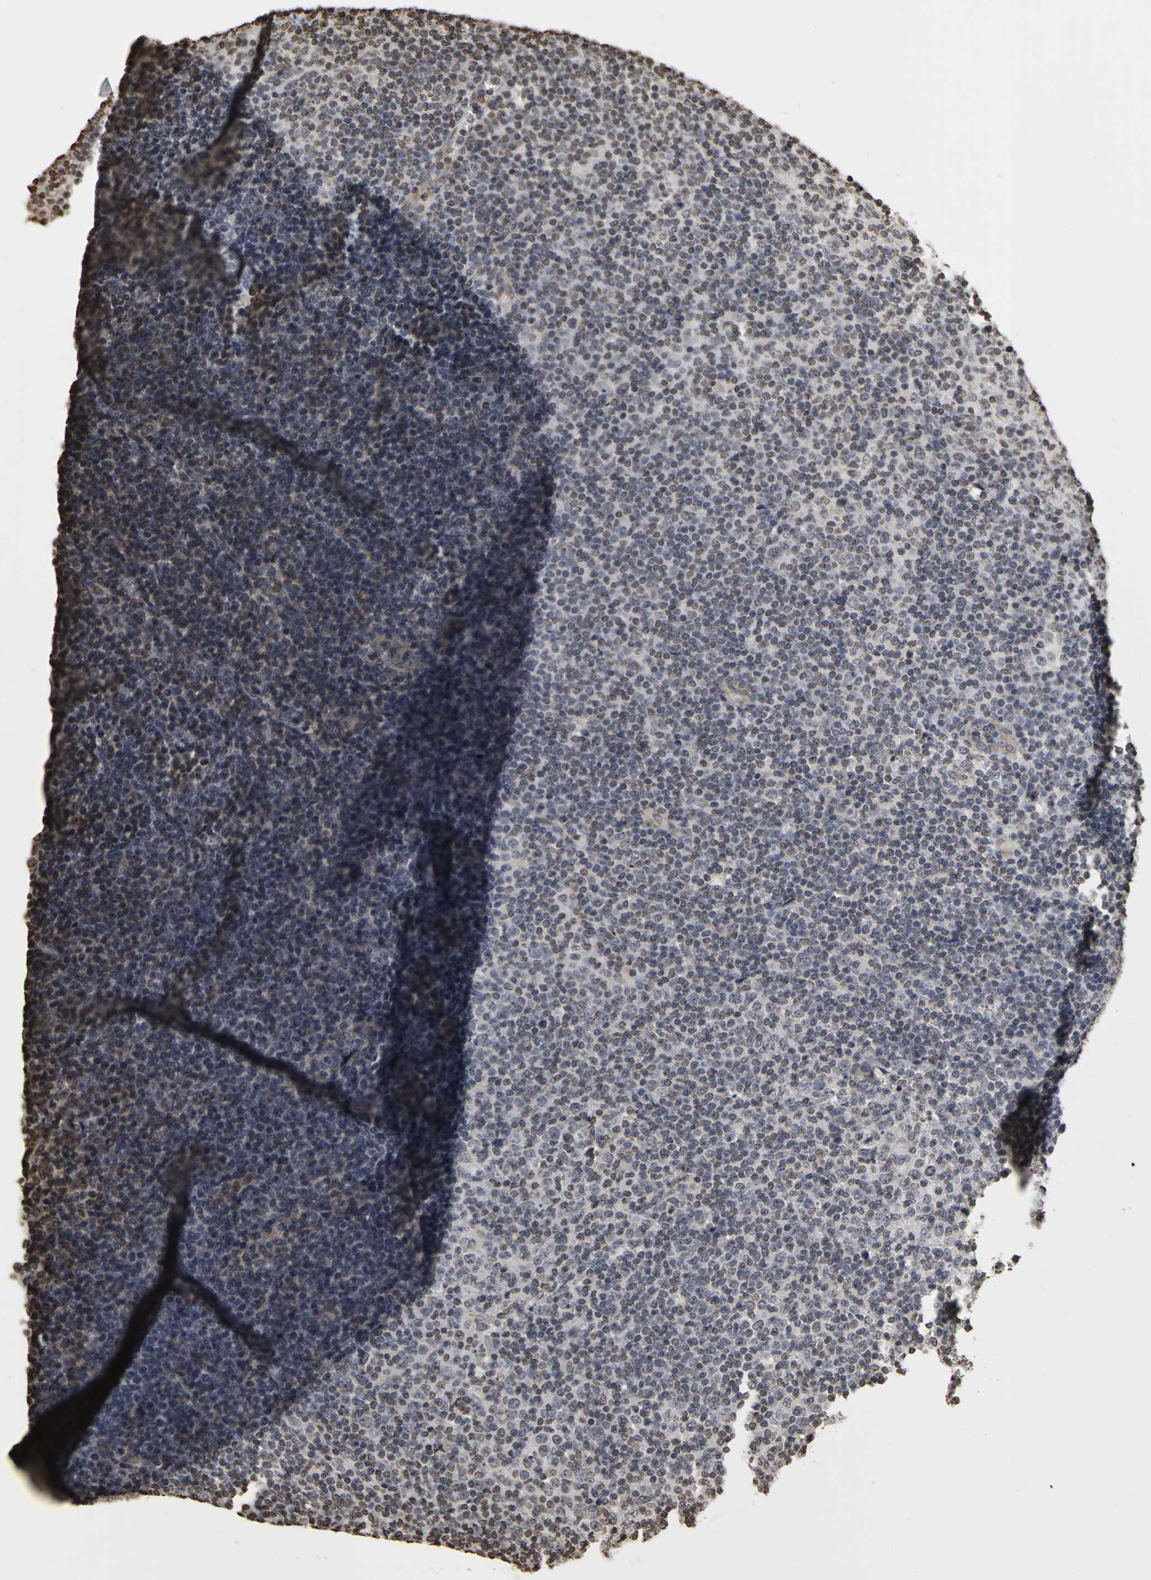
{"staining": {"intensity": "weak", "quantity": "<25%", "location": "nuclear"}, "tissue": "lymphoma", "cell_type": "Tumor cells", "image_type": "cancer", "snomed": [{"axis": "morphology", "description": "Malignant lymphoma, non-Hodgkin's type, Low grade"}, {"axis": "topography", "description": "Lymph node"}], "caption": "Tumor cells are negative for brown protein staining in malignant lymphoma, non-Hodgkin's type (low-grade). (DAB (3,3'-diaminobenzidine) IHC, high magnification).", "gene": "ERCC2", "patient": {"sex": "male", "age": 70}}